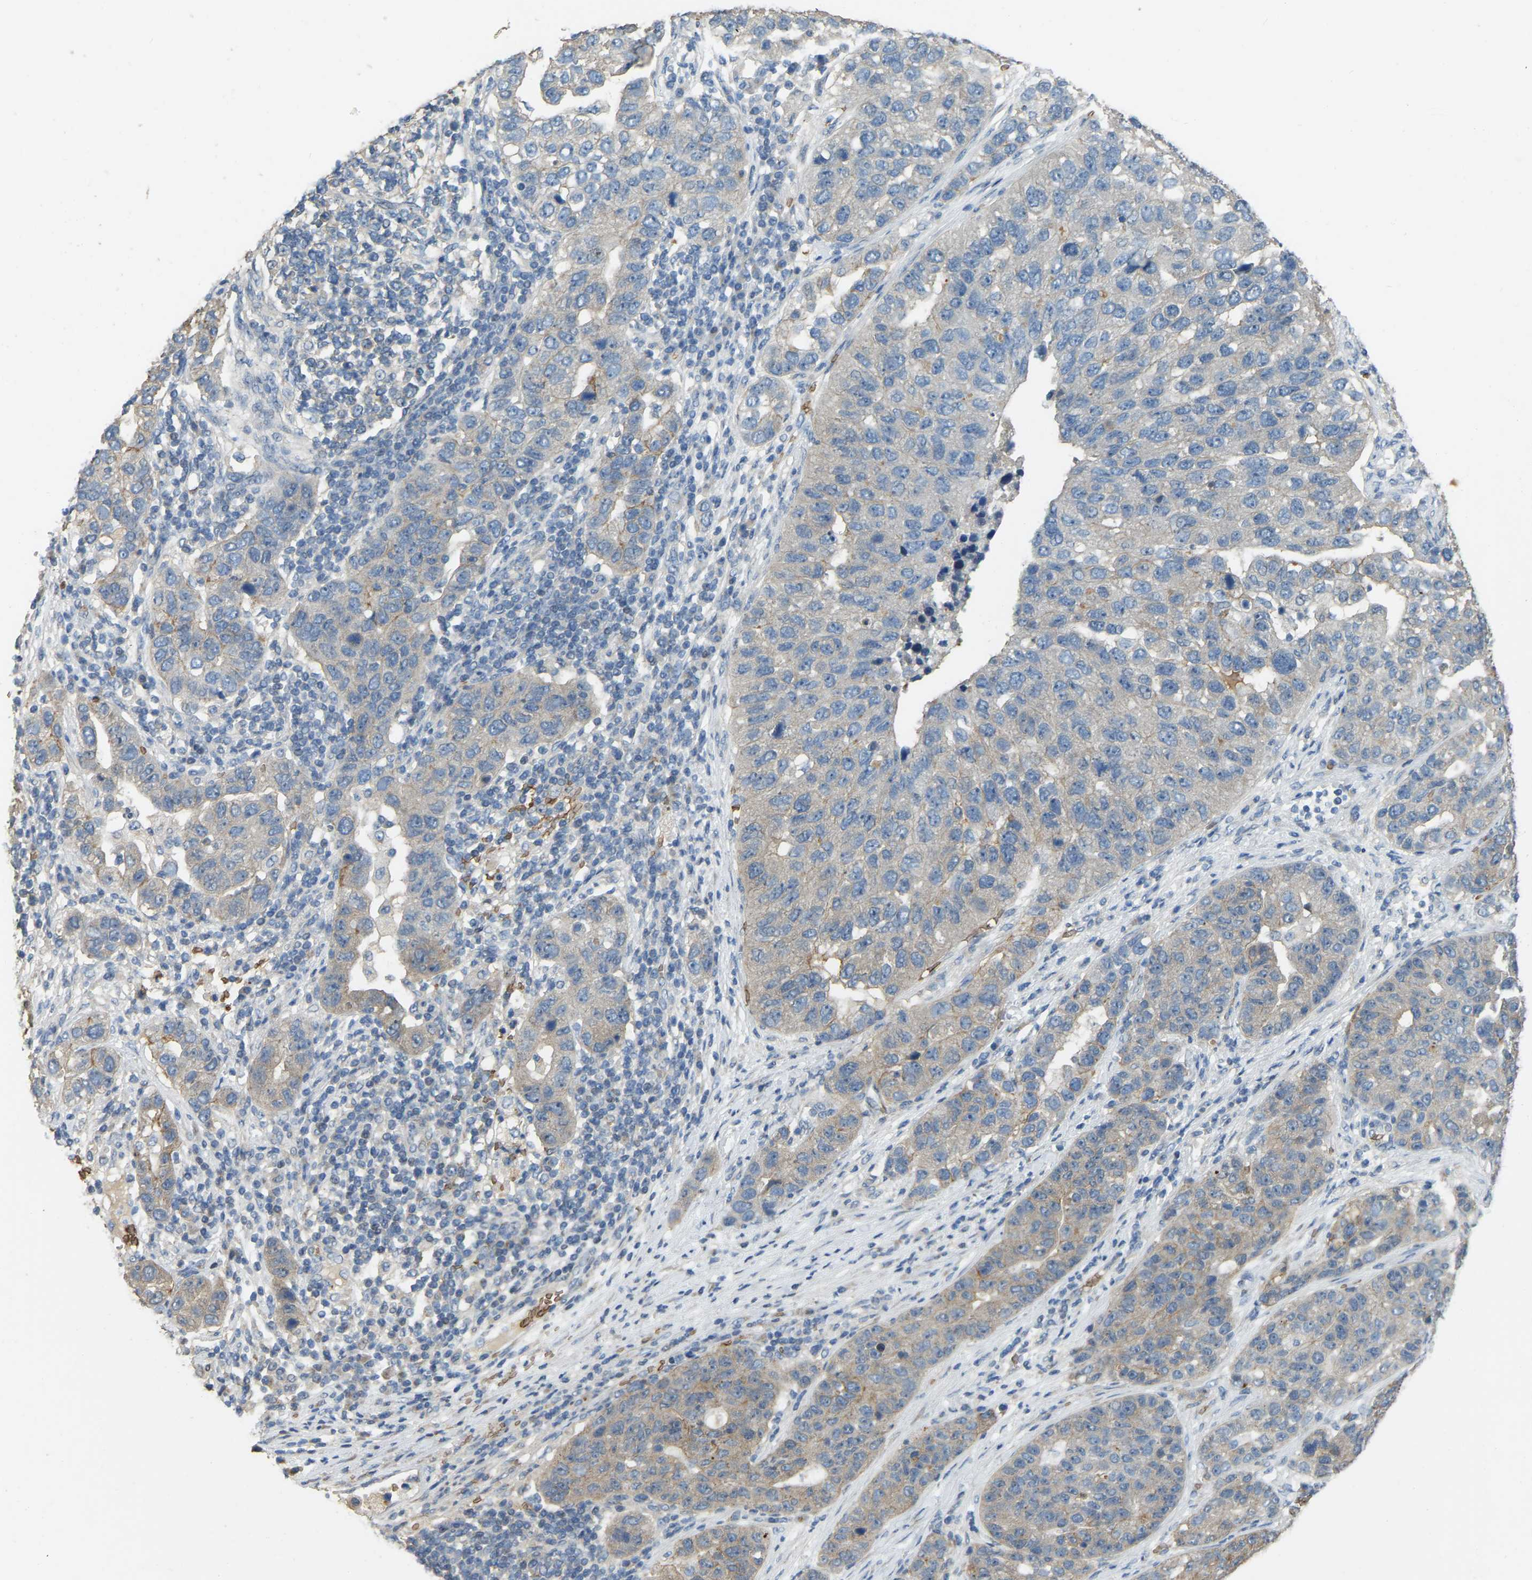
{"staining": {"intensity": "moderate", "quantity": "<25%", "location": "cytoplasmic/membranous"}, "tissue": "pancreatic cancer", "cell_type": "Tumor cells", "image_type": "cancer", "snomed": [{"axis": "morphology", "description": "Adenocarcinoma, NOS"}, {"axis": "topography", "description": "Pancreas"}], "caption": "Pancreatic cancer was stained to show a protein in brown. There is low levels of moderate cytoplasmic/membranous positivity in approximately <25% of tumor cells.", "gene": "CFAP298", "patient": {"sex": "female", "age": 61}}